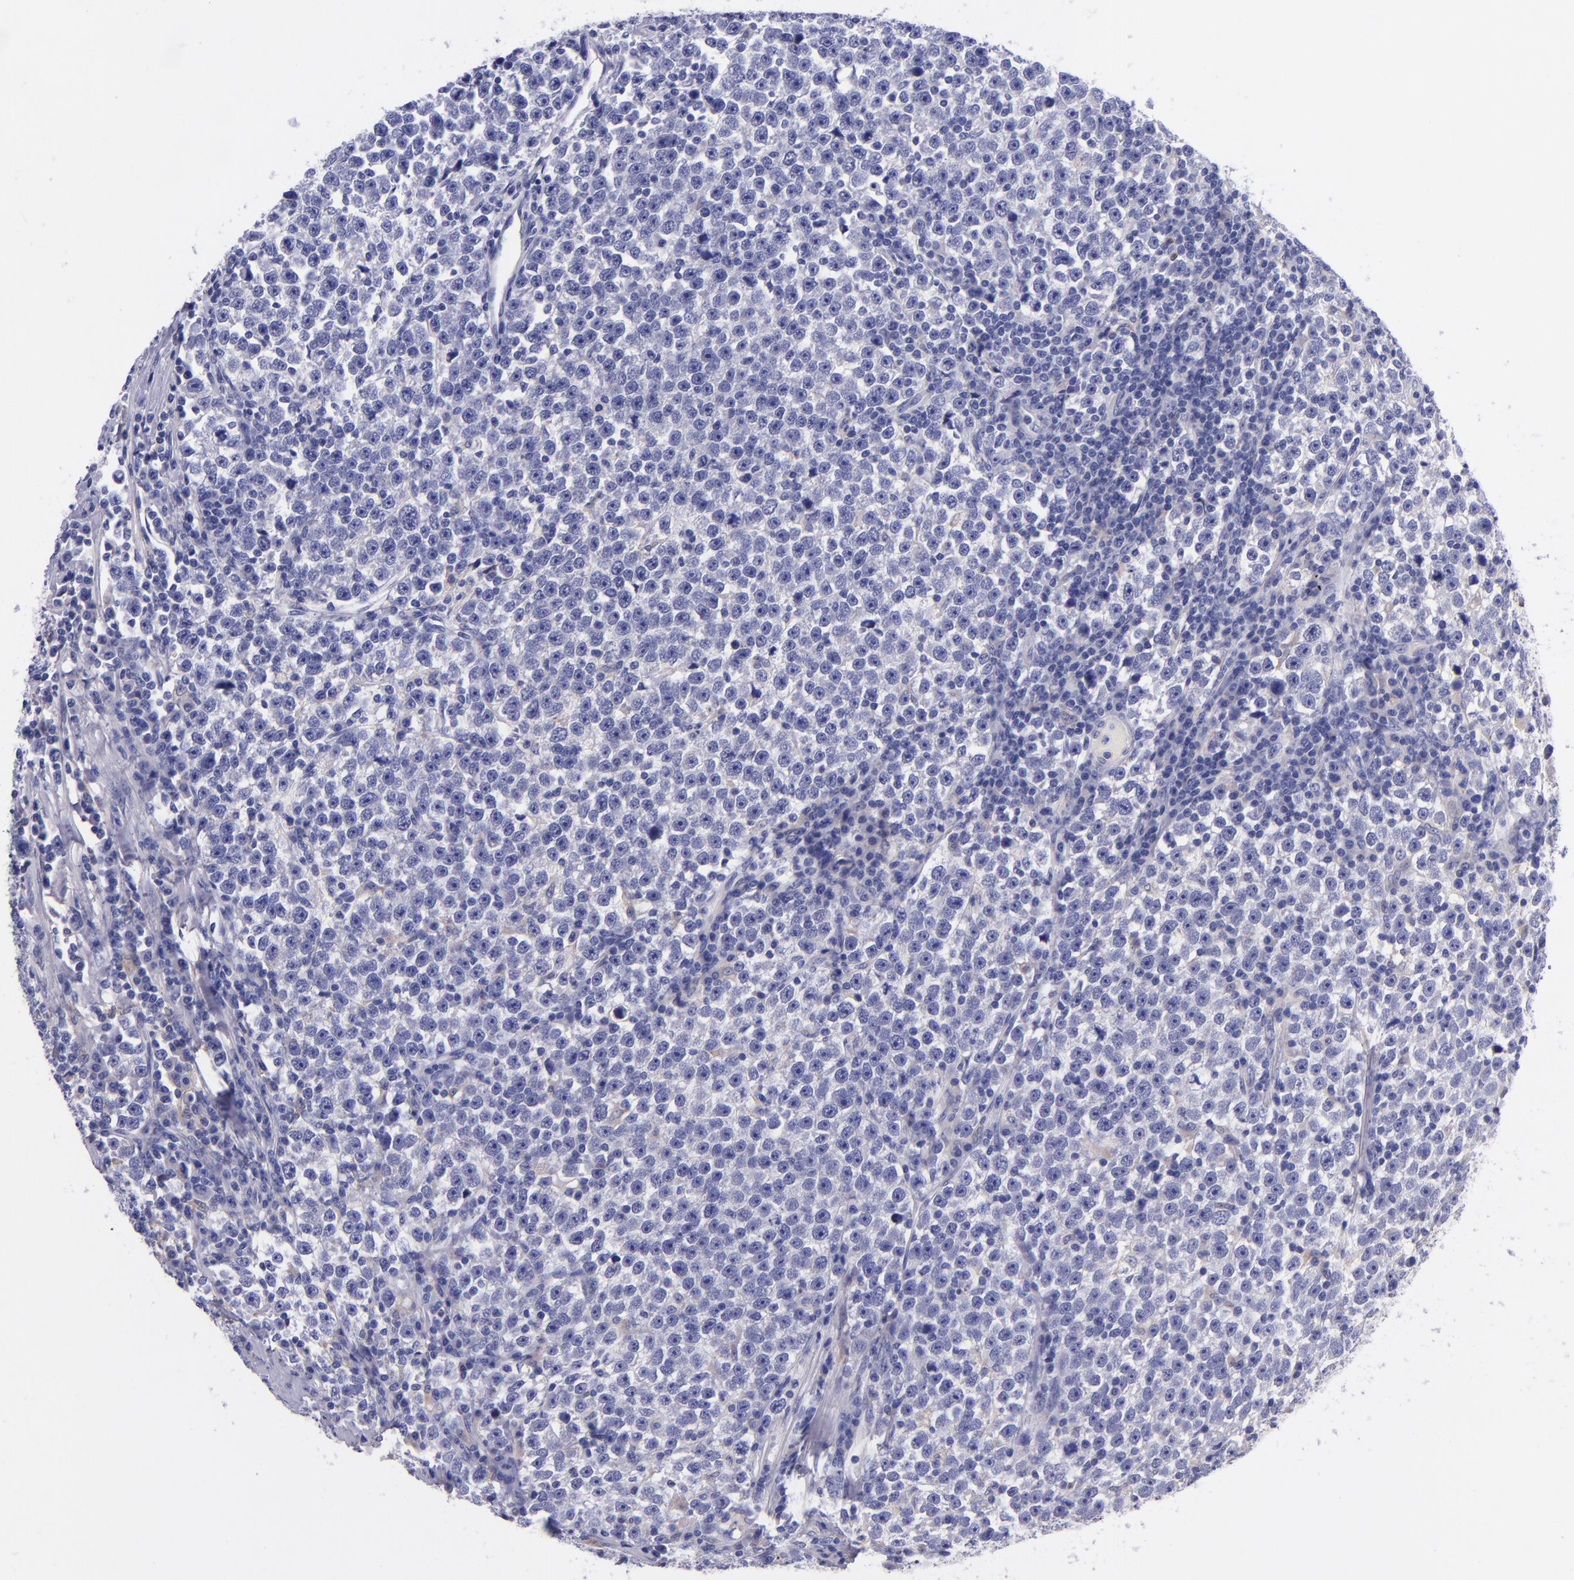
{"staining": {"intensity": "negative", "quantity": "none", "location": "none"}, "tissue": "testis cancer", "cell_type": "Tumor cells", "image_type": "cancer", "snomed": [{"axis": "morphology", "description": "Seminoma, NOS"}, {"axis": "topography", "description": "Testis"}], "caption": "High magnification brightfield microscopy of seminoma (testis) stained with DAB (brown) and counterstained with hematoxylin (blue): tumor cells show no significant positivity.", "gene": "IVL", "patient": {"sex": "male", "age": 43}}